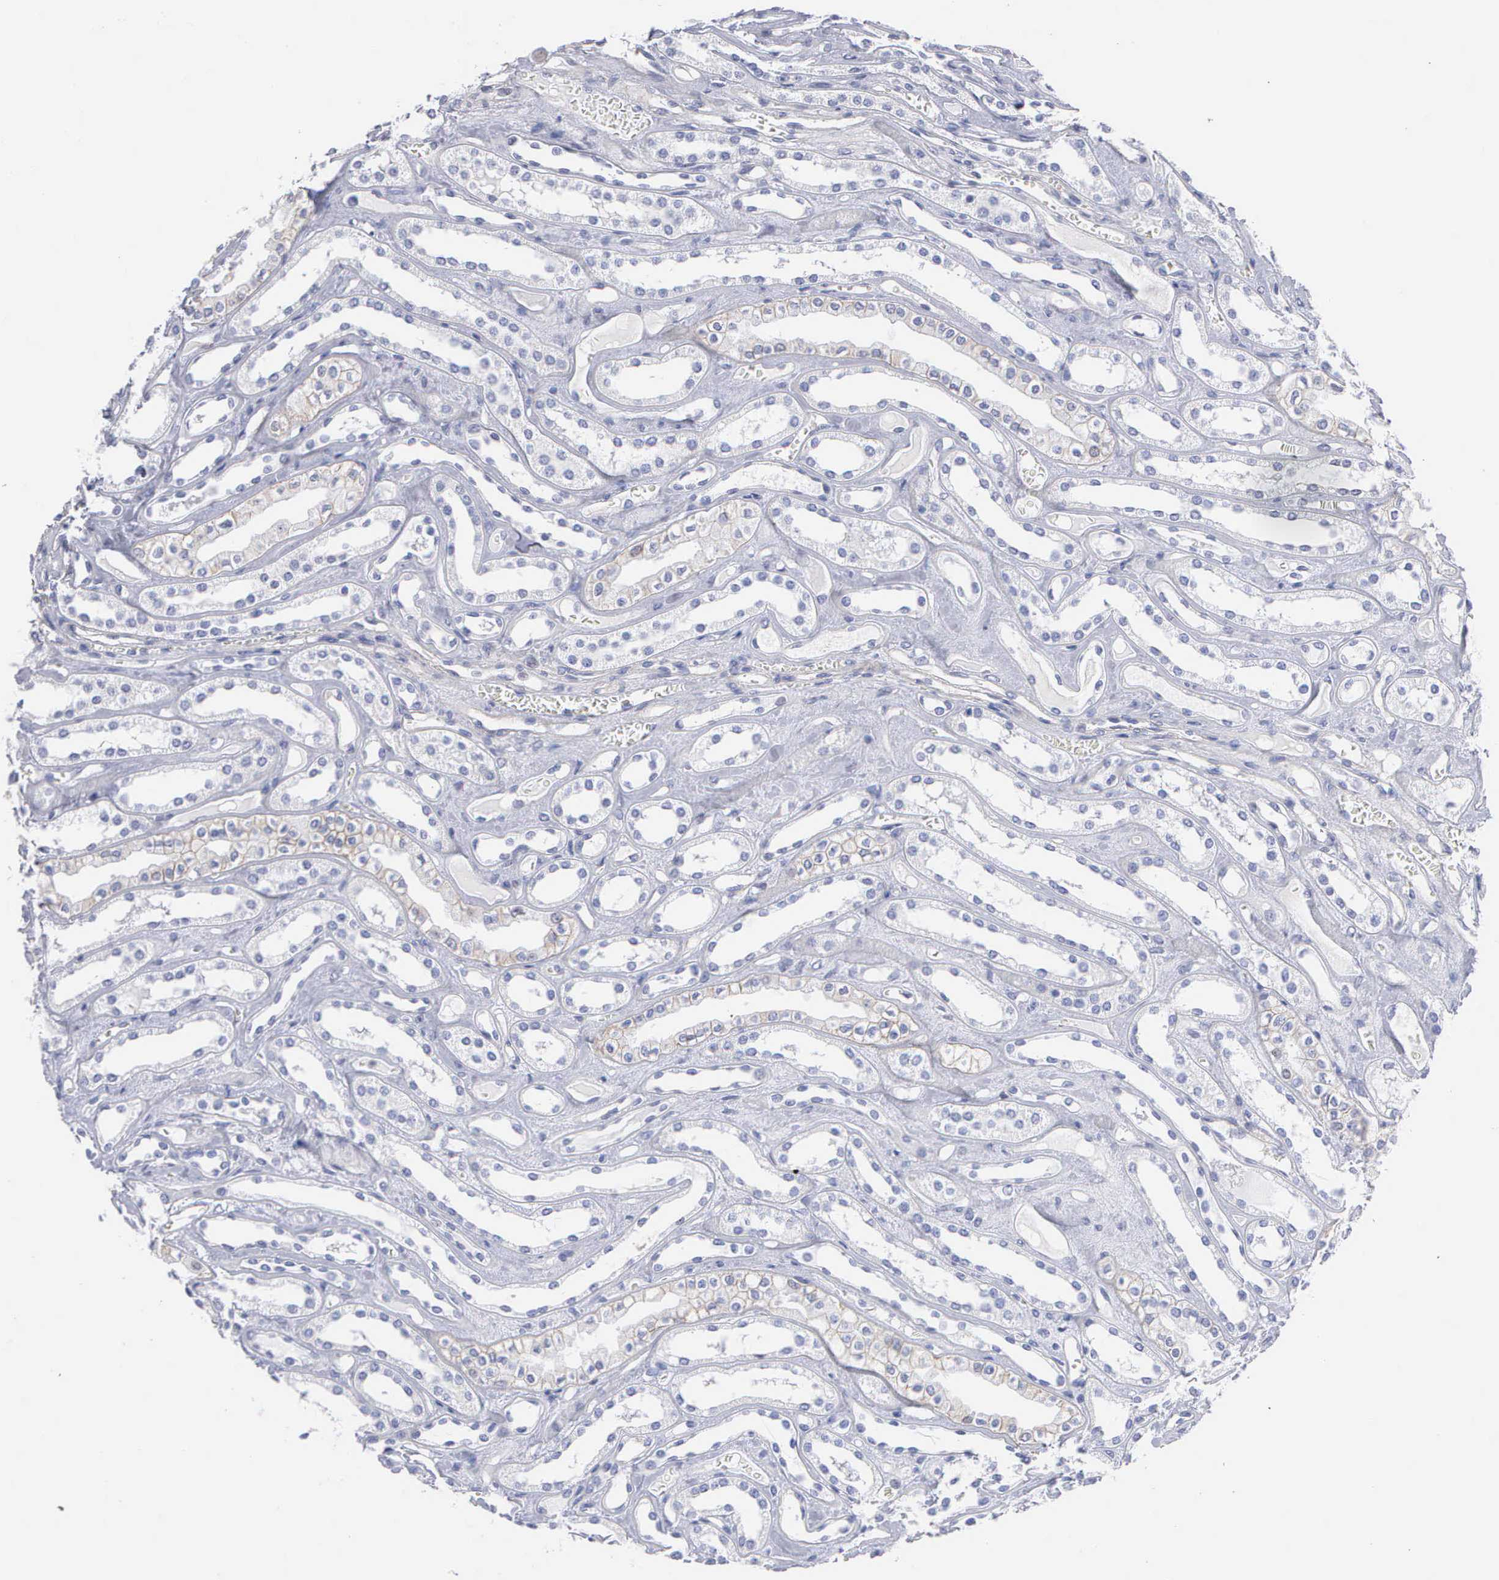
{"staining": {"intensity": "negative", "quantity": "none", "location": "none"}, "tissue": "kidney", "cell_type": "Cells in glomeruli", "image_type": "normal", "snomed": [{"axis": "morphology", "description": "Normal tissue, NOS"}, {"axis": "topography", "description": "Kidney"}], "caption": "Normal kidney was stained to show a protein in brown. There is no significant staining in cells in glomeruli. Brightfield microscopy of IHC stained with DAB (3,3'-diaminobenzidine) (brown) and hematoxylin (blue), captured at high magnification.", "gene": "ELFN2", "patient": {"sex": "female", "age": 52}}